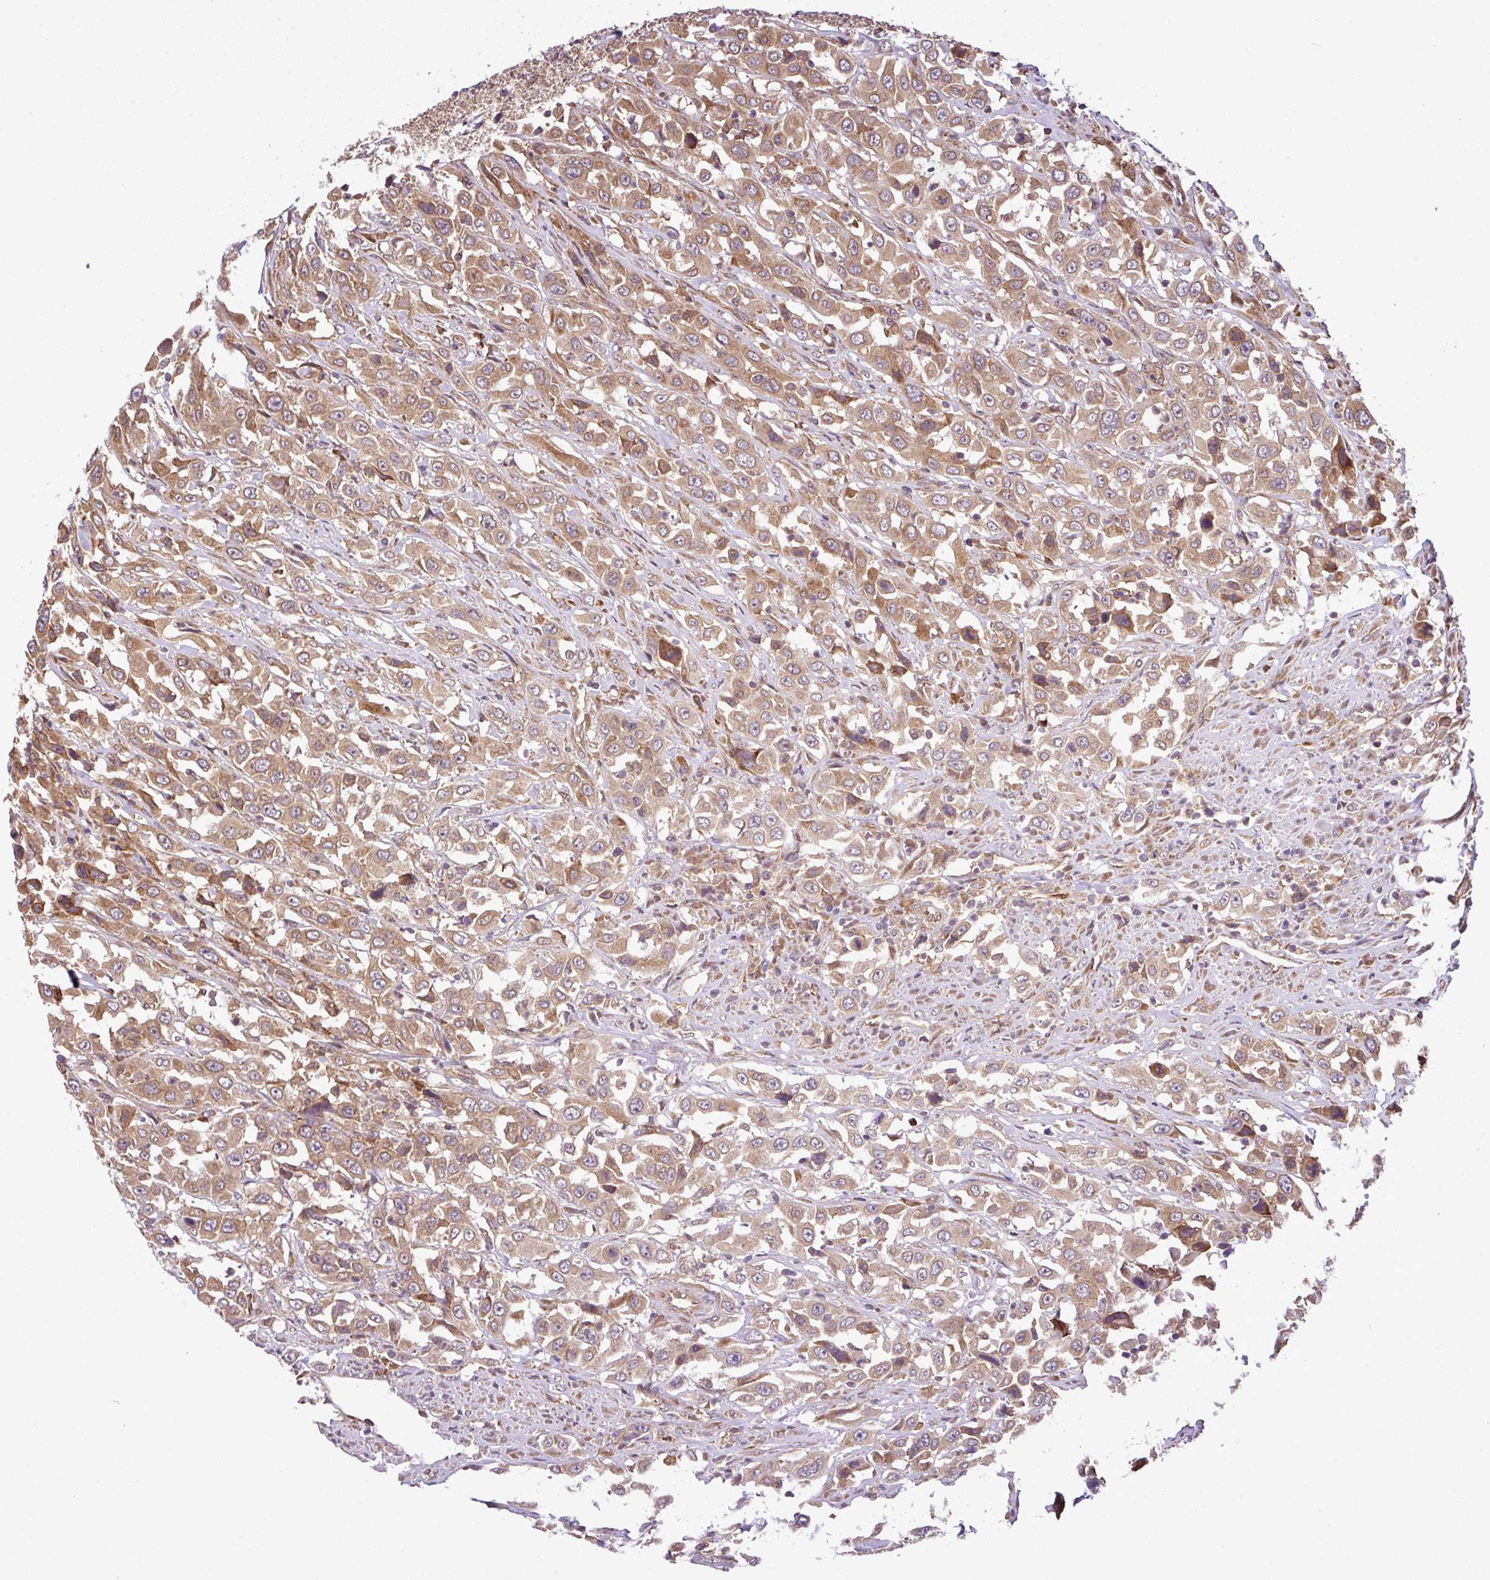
{"staining": {"intensity": "moderate", "quantity": ">75%", "location": "cytoplasmic/membranous"}, "tissue": "urothelial cancer", "cell_type": "Tumor cells", "image_type": "cancer", "snomed": [{"axis": "morphology", "description": "Urothelial carcinoma, High grade"}, {"axis": "topography", "description": "Urinary bladder"}], "caption": "Tumor cells demonstrate medium levels of moderate cytoplasmic/membranous positivity in approximately >75% of cells in human urothelial cancer. (DAB (3,3'-diaminobenzidine) = brown stain, brightfield microscopy at high magnification).", "gene": "DLGAP4", "patient": {"sex": "male", "age": 61}}